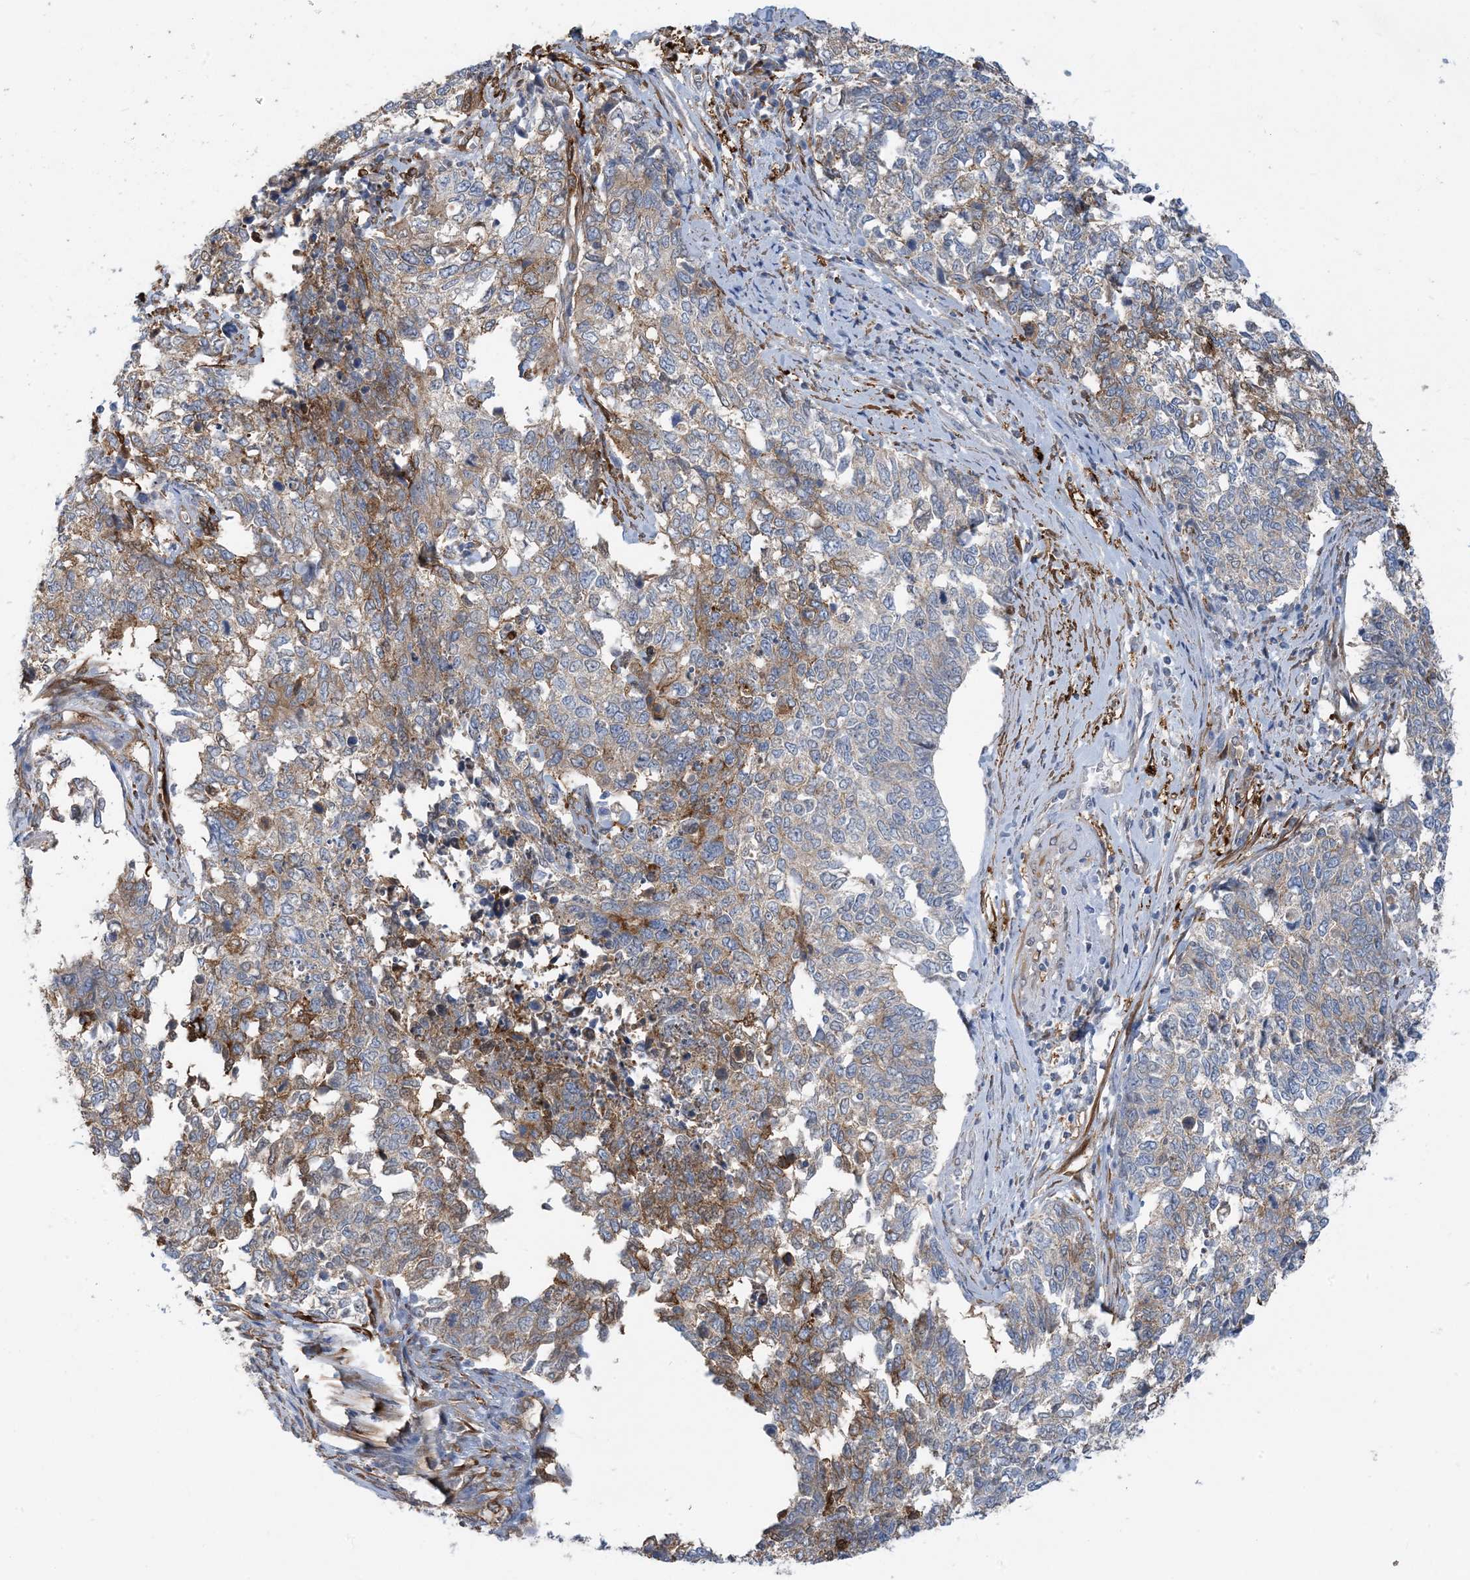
{"staining": {"intensity": "weak", "quantity": ">75%", "location": "cytoplasmic/membranous"}, "tissue": "cervical cancer", "cell_type": "Tumor cells", "image_type": "cancer", "snomed": [{"axis": "morphology", "description": "Squamous cell carcinoma, NOS"}, {"axis": "topography", "description": "Cervix"}], "caption": "This is a micrograph of immunohistochemistry (IHC) staining of squamous cell carcinoma (cervical), which shows weak staining in the cytoplasmic/membranous of tumor cells.", "gene": "EIF2A", "patient": {"sex": "female", "age": 63}}